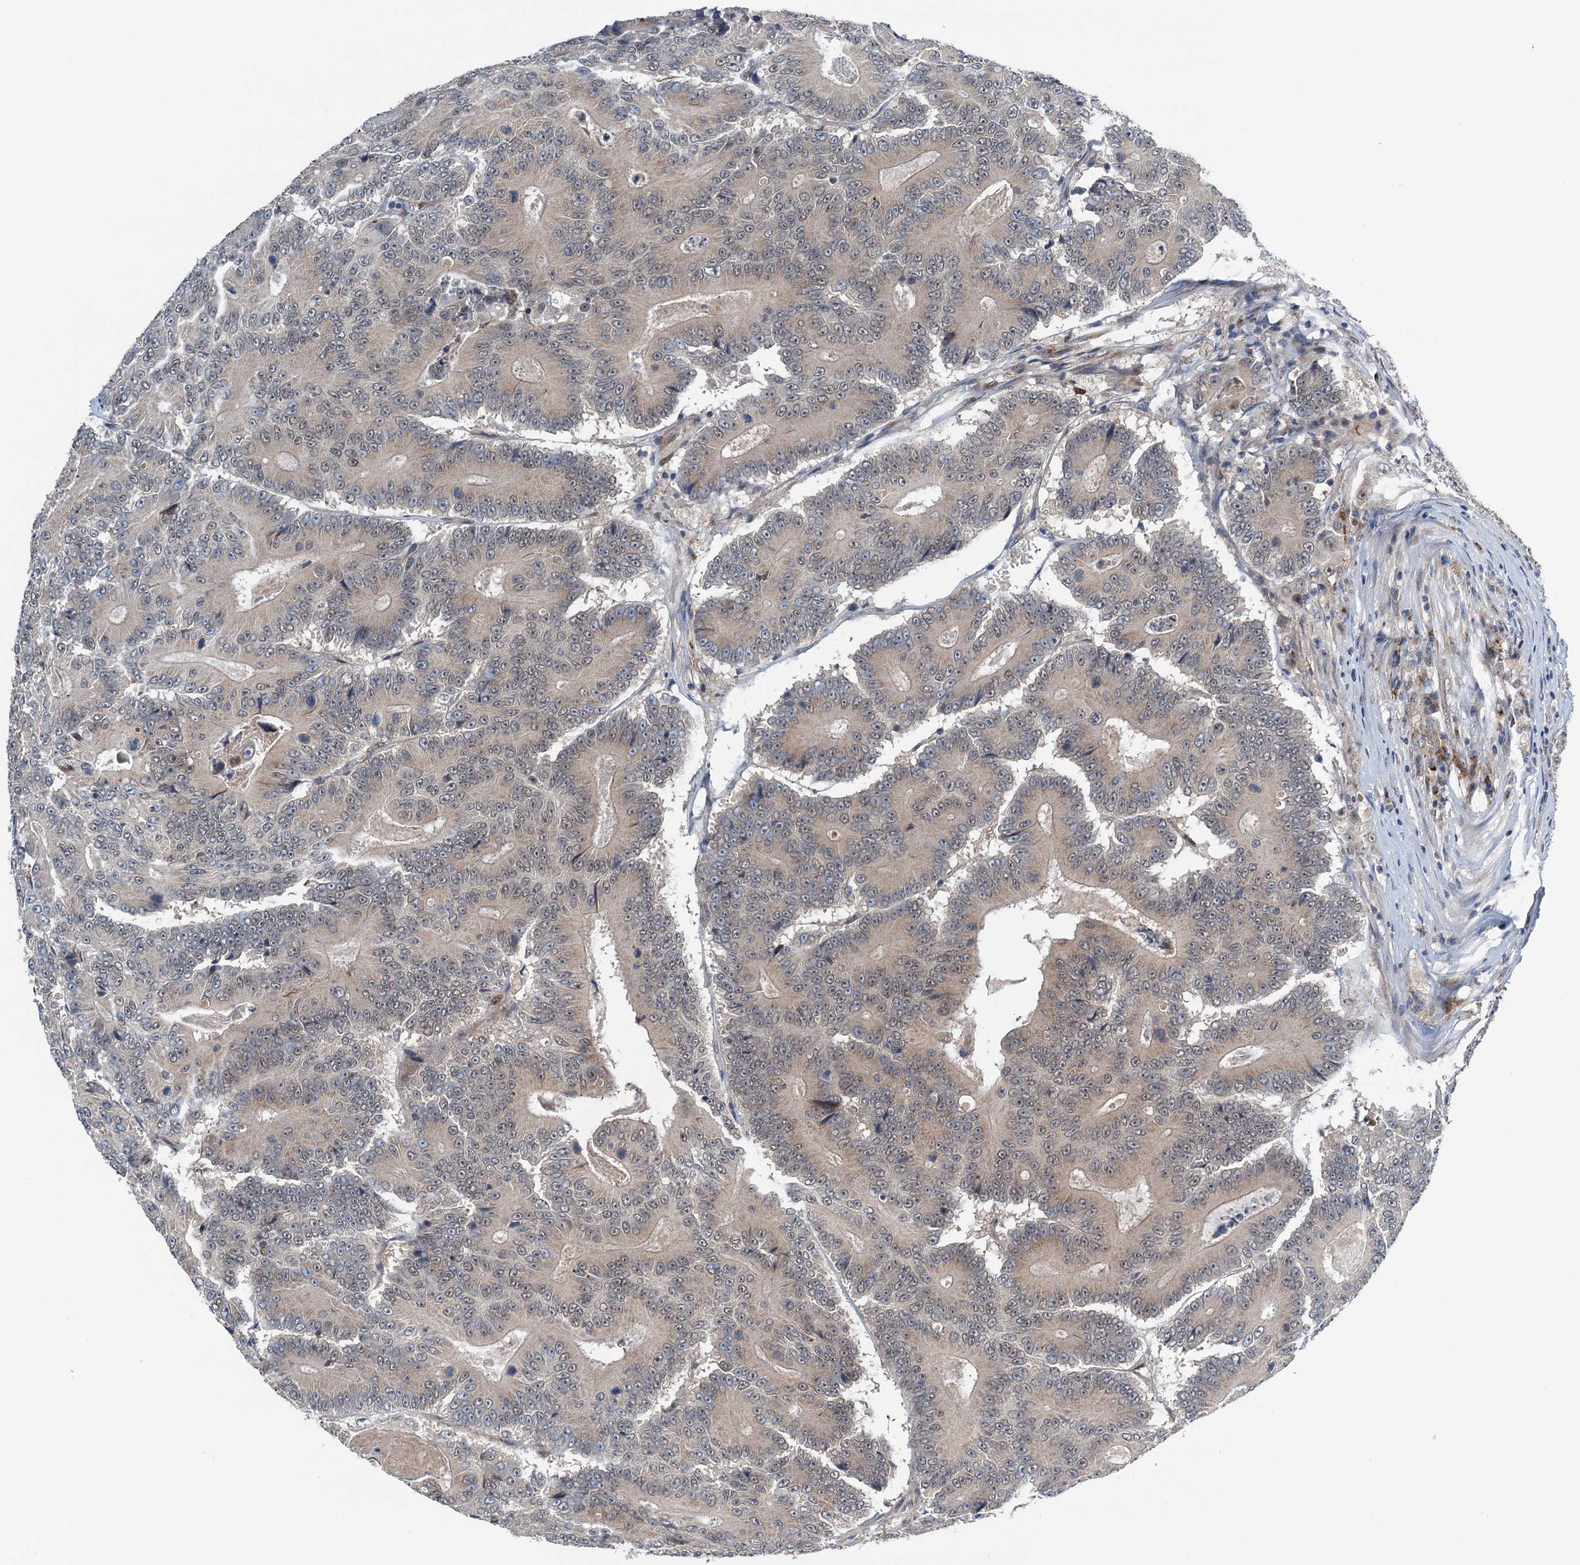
{"staining": {"intensity": "weak", "quantity": "<25%", "location": "cytoplasmic/membranous"}, "tissue": "colorectal cancer", "cell_type": "Tumor cells", "image_type": "cancer", "snomed": [{"axis": "morphology", "description": "Adenocarcinoma, NOS"}, {"axis": "topography", "description": "Colon"}], "caption": "Colorectal adenocarcinoma stained for a protein using immunohistochemistry demonstrates no positivity tumor cells.", "gene": "DYNC2I2", "patient": {"sex": "male", "age": 83}}